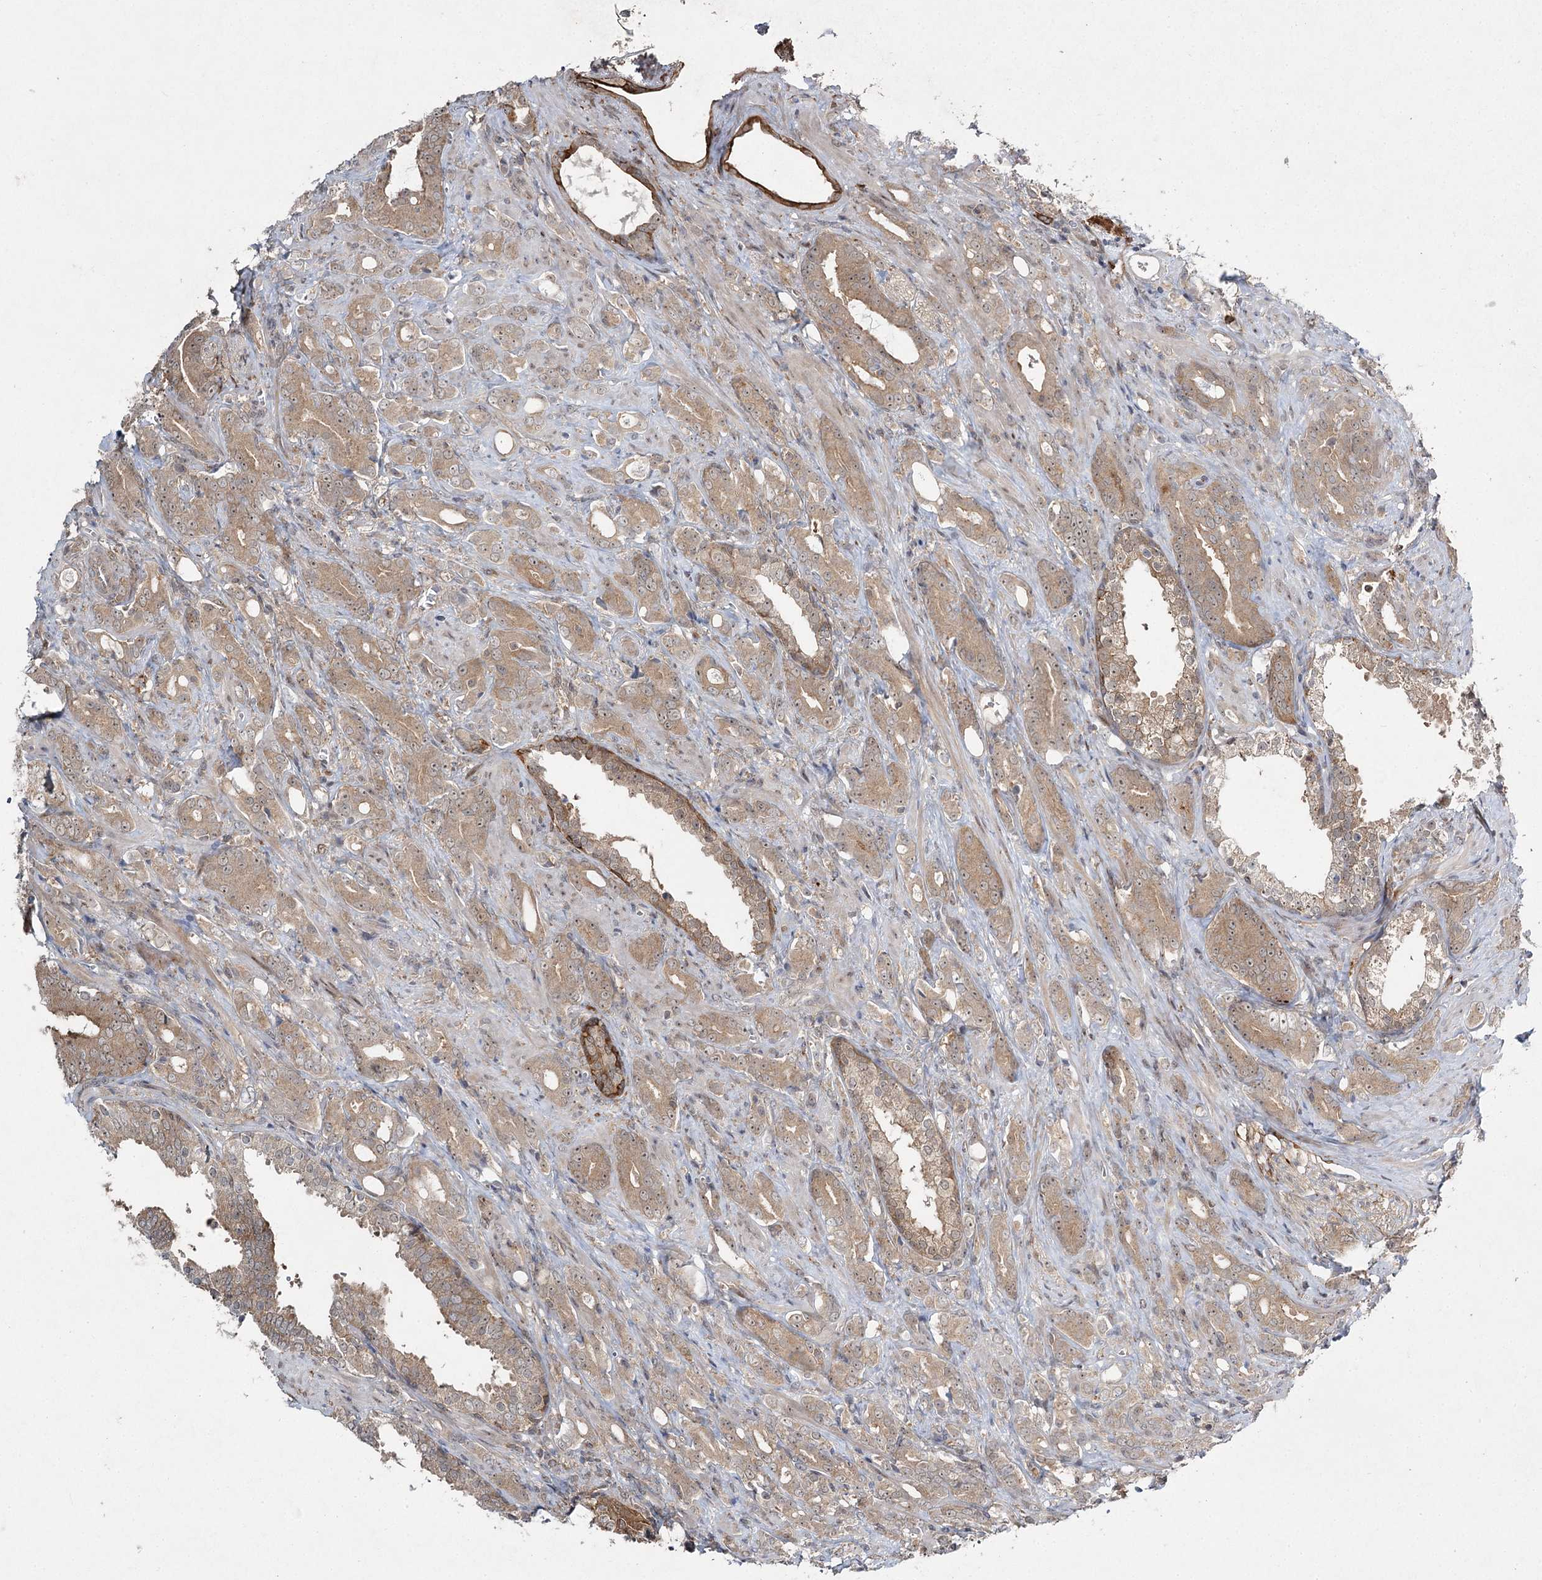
{"staining": {"intensity": "moderate", "quantity": ">75%", "location": "cytoplasmic/membranous"}, "tissue": "prostate cancer", "cell_type": "Tumor cells", "image_type": "cancer", "snomed": [{"axis": "morphology", "description": "Adenocarcinoma, High grade"}, {"axis": "topography", "description": "Prostate"}], "caption": "Immunohistochemical staining of high-grade adenocarcinoma (prostate) reveals medium levels of moderate cytoplasmic/membranous protein expression in about >75% of tumor cells.", "gene": "WDR44", "patient": {"sex": "male", "age": 72}}